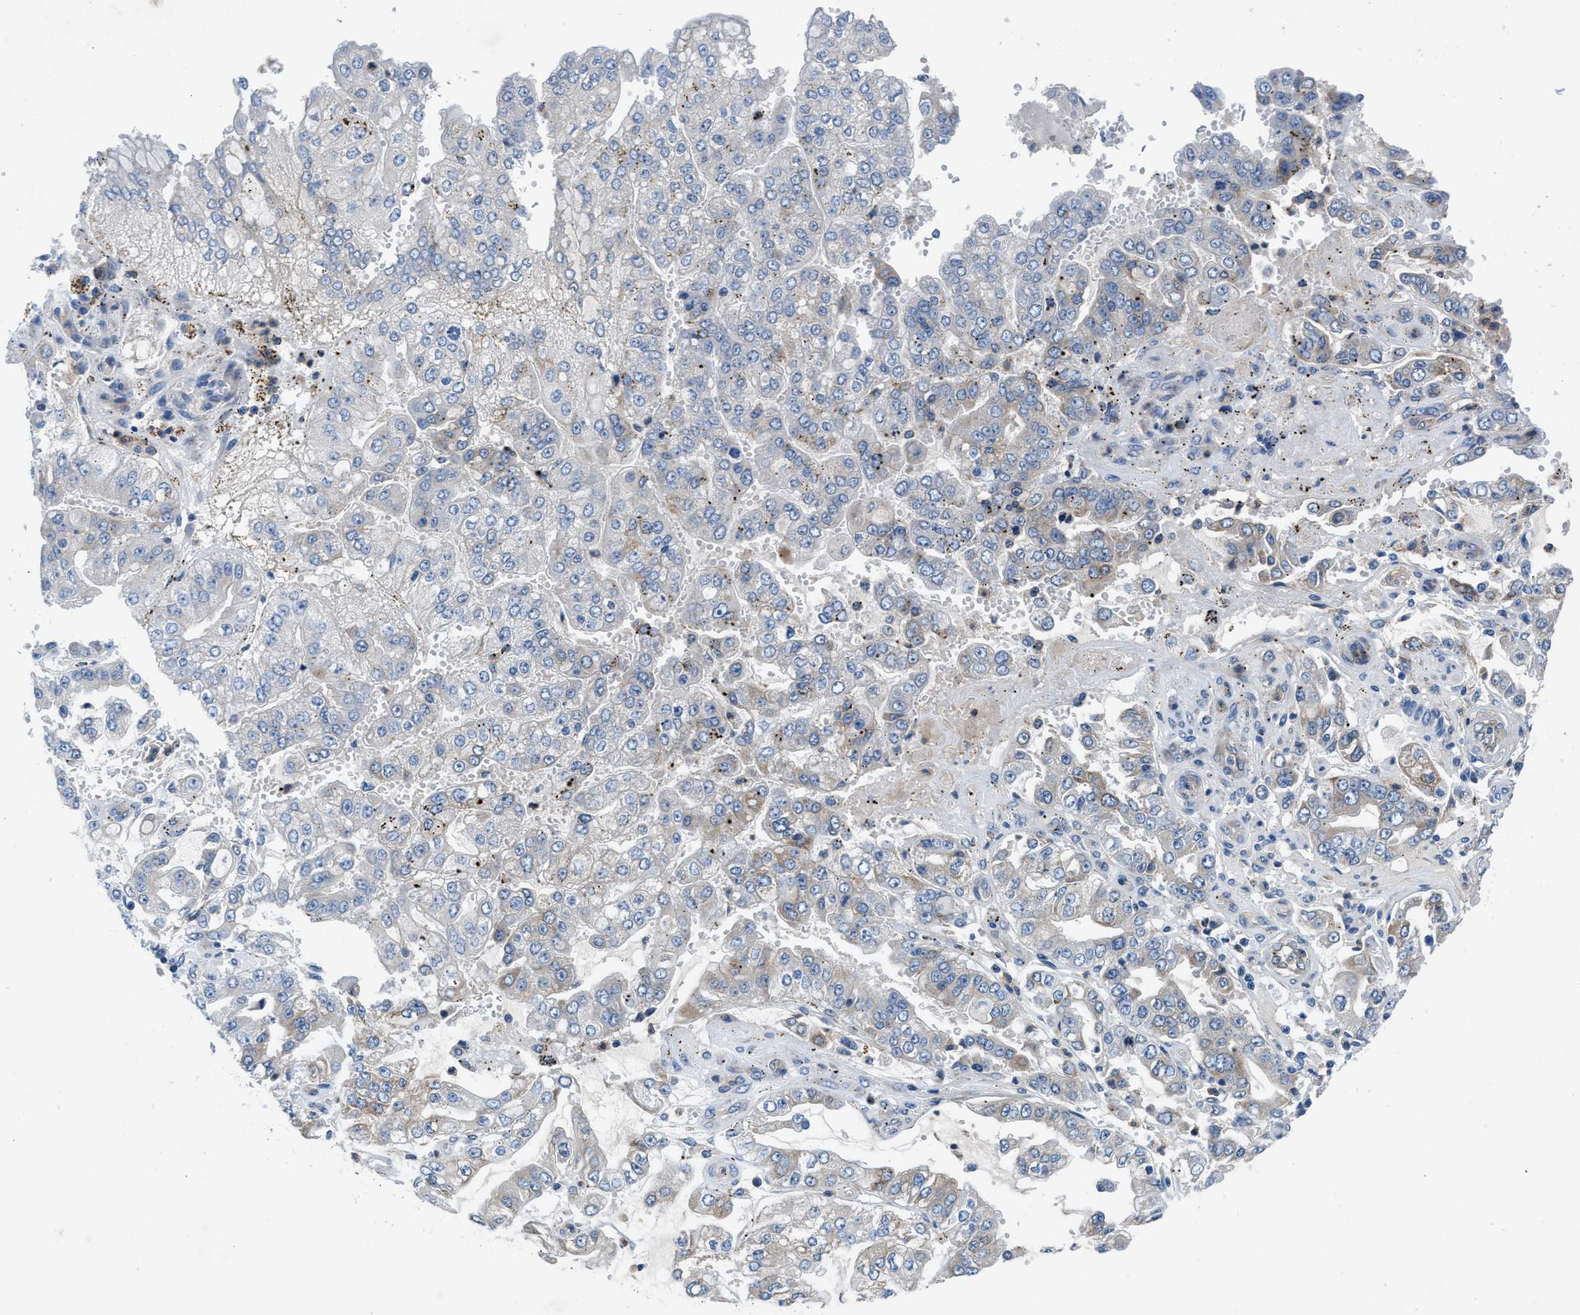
{"staining": {"intensity": "weak", "quantity": "<25%", "location": "cytoplasmic/membranous"}, "tissue": "stomach cancer", "cell_type": "Tumor cells", "image_type": "cancer", "snomed": [{"axis": "morphology", "description": "Adenocarcinoma, NOS"}, {"axis": "topography", "description": "Stomach"}], "caption": "The micrograph displays no significant expression in tumor cells of stomach adenocarcinoma.", "gene": "PGR", "patient": {"sex": "male", "age": 76}}